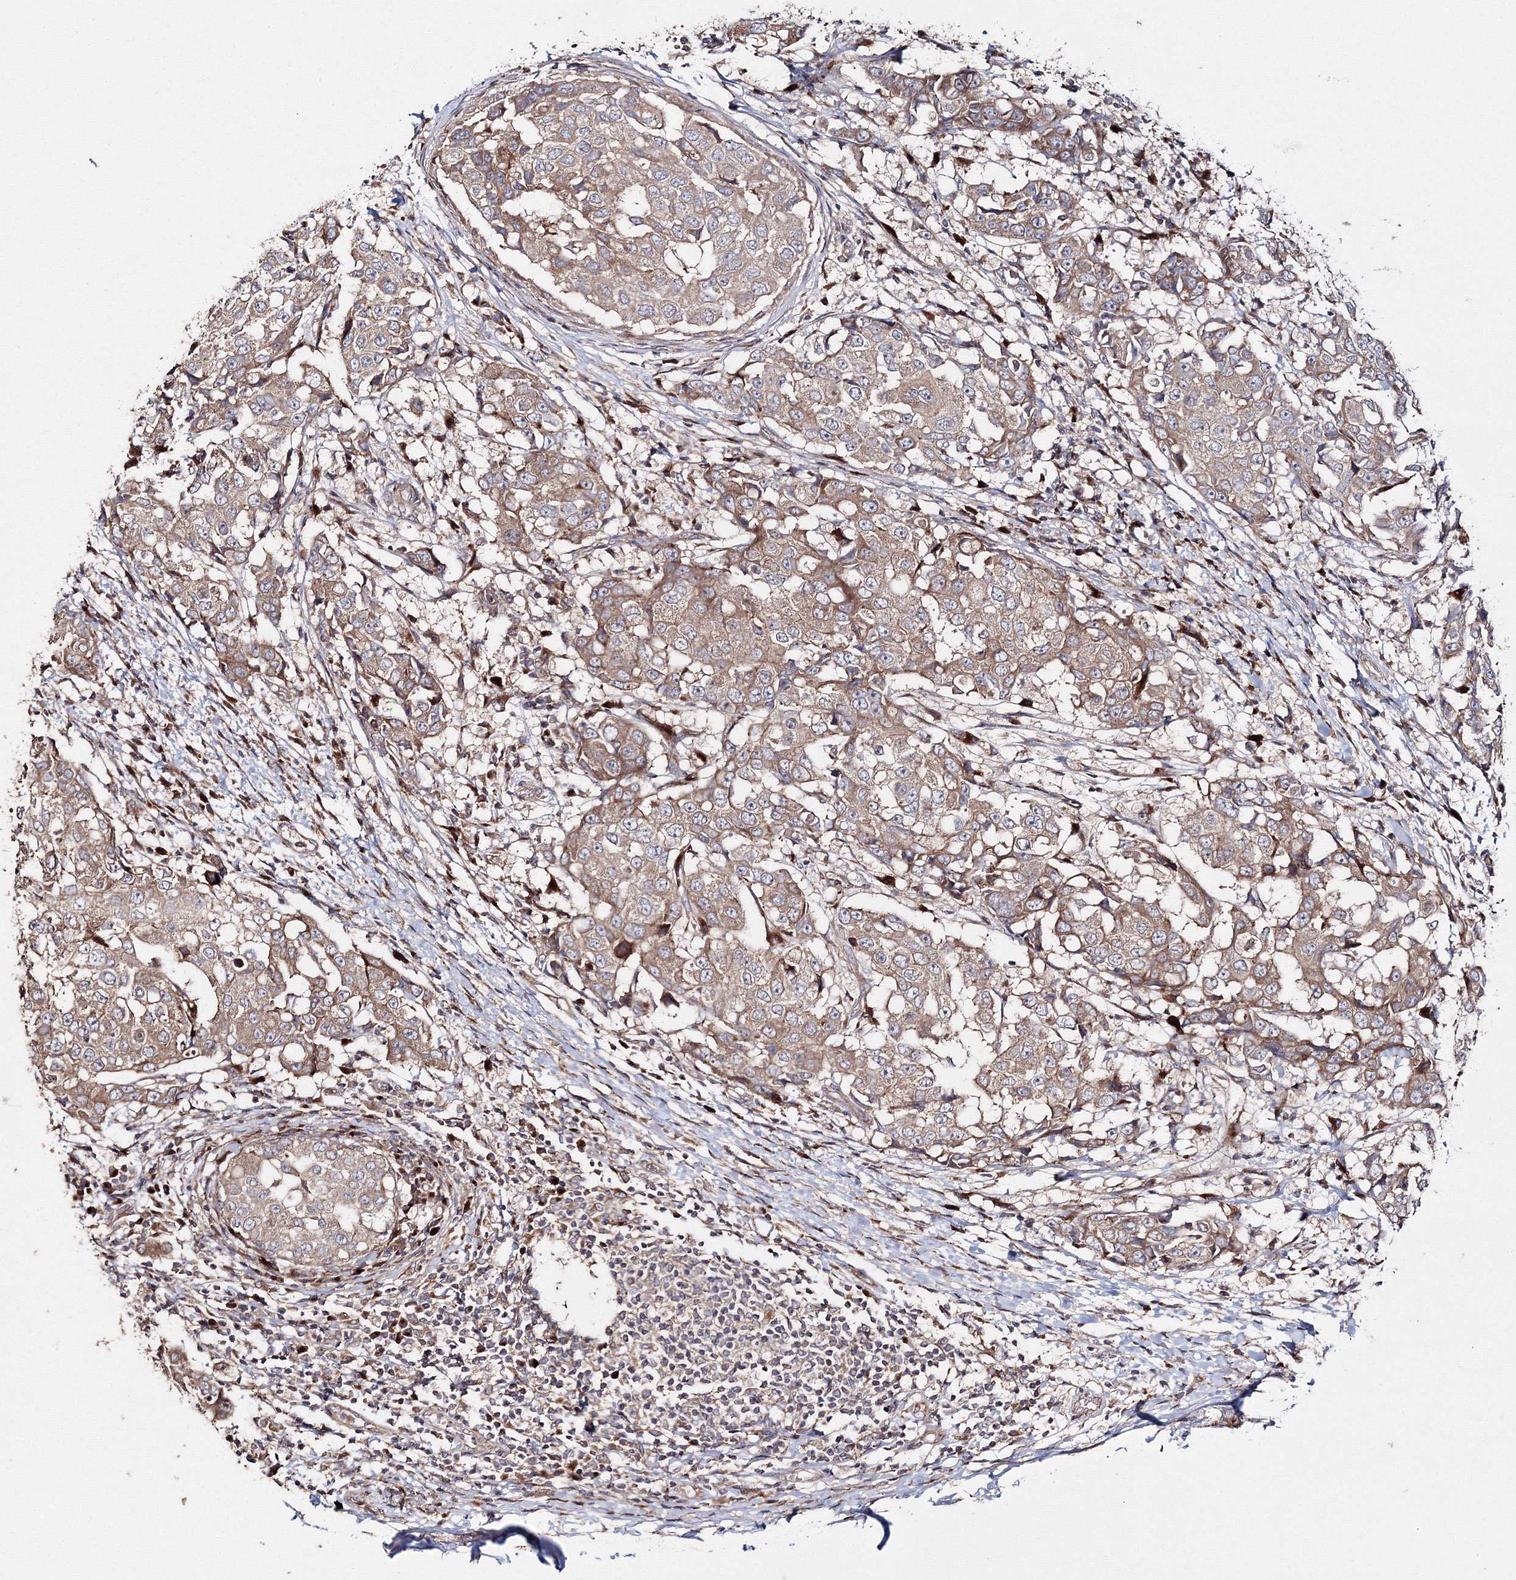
{"staining": {"intensity": "weak", "quantity": ">75%", "location": "cytoplasmic/membranous"}, "tissue": "breast cancer", "cell_type": "Tumor cells", "image_type": "cancer", "snomed": [{"axis": "morphology", "description": "Duct carcinoma"}, {"axis": "topography", "description": "Breast"}], "caption": "A photomicrograph of human invasive ductal carcinoma (breast) stained for a protein displays weak cytoplasmic/membranous brown staining in tumor cells.", "gene": "DDO", "patient": {"sex": "female", "age": 27}}